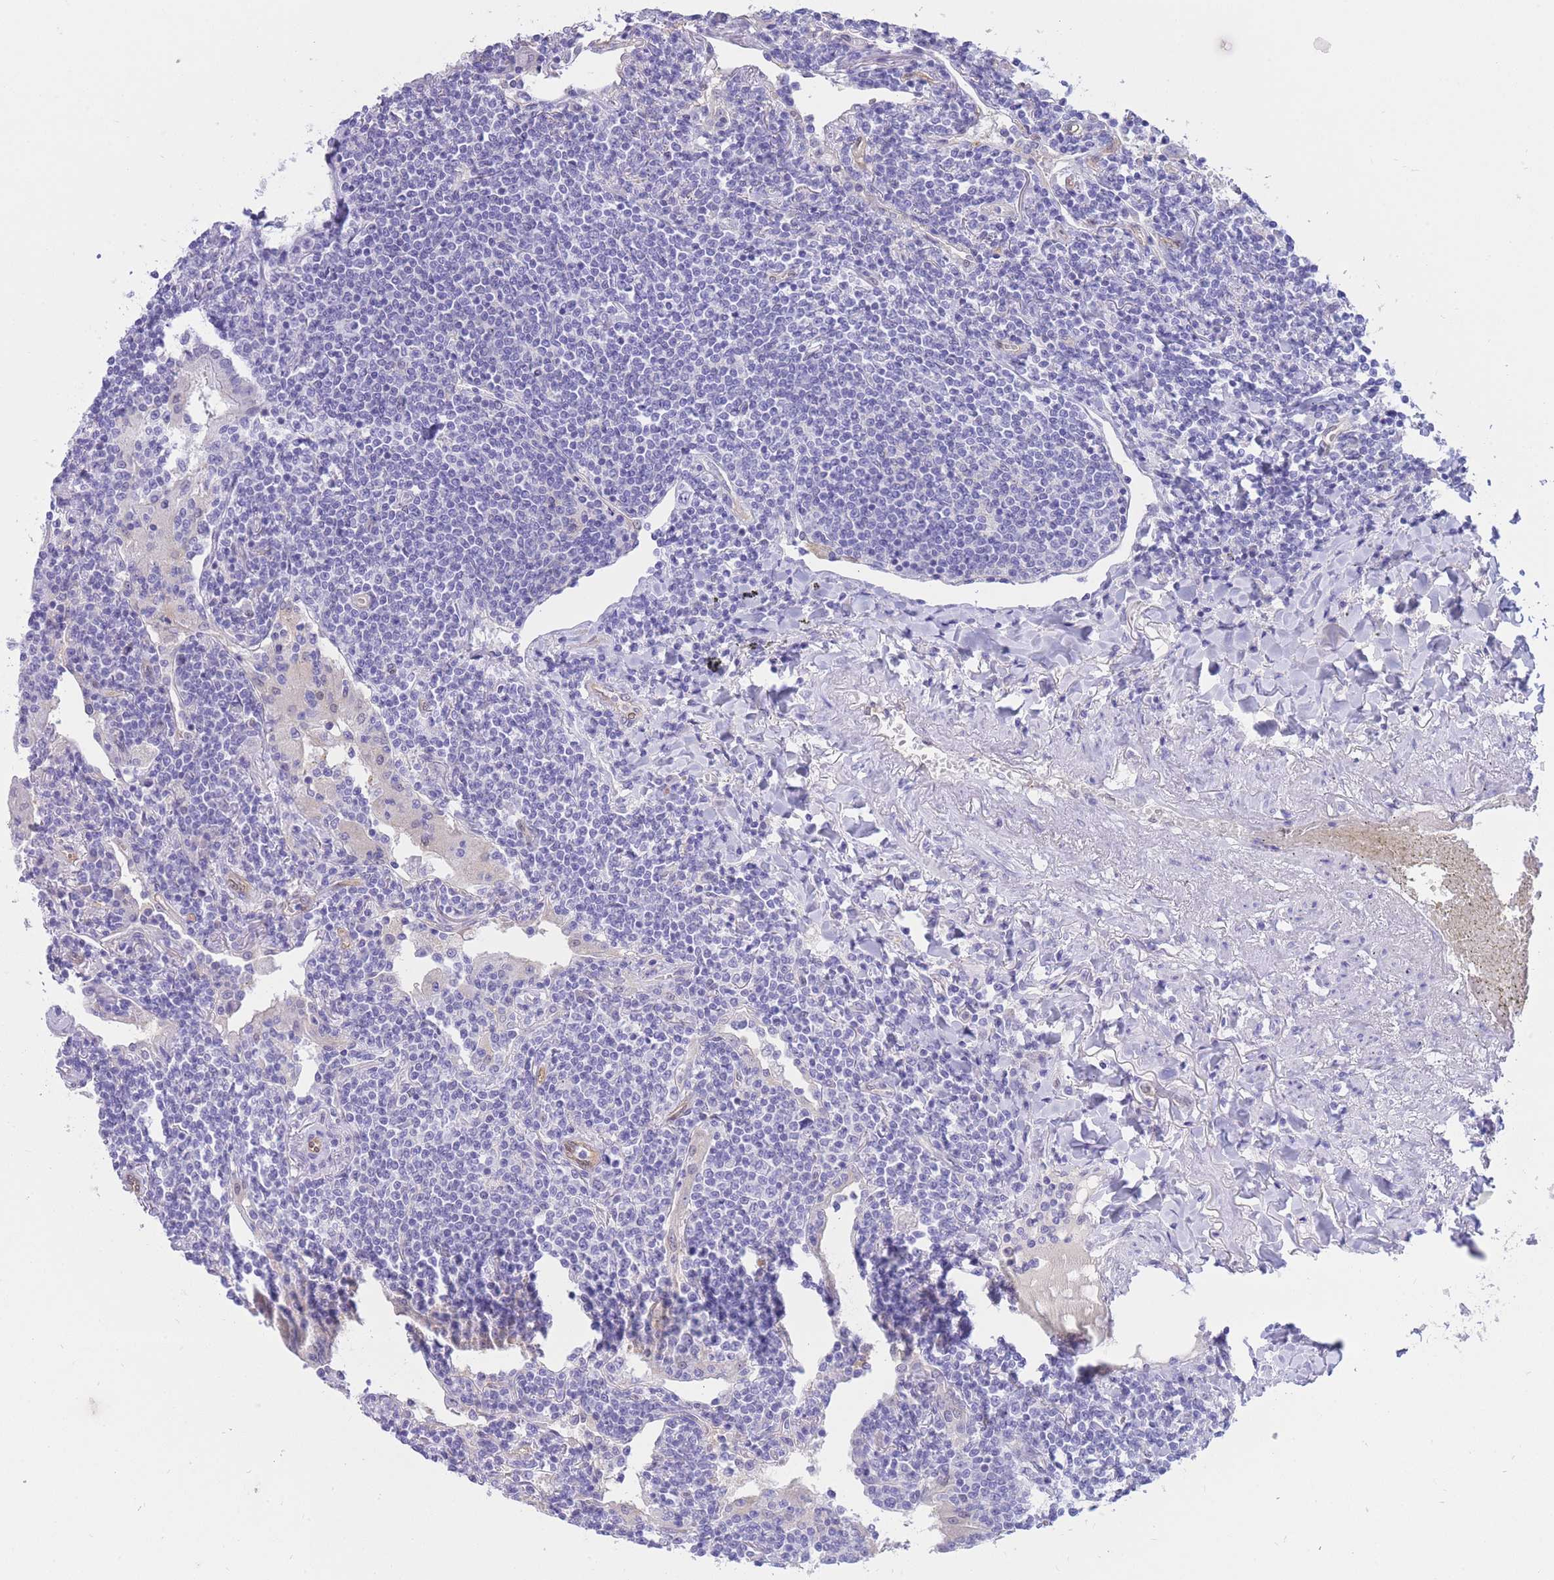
{"staining": {"intensity": "negative", "quantity": "none", "location": "none"}, "tissue": "lymphoma", "cell_type": "Tumor cells", "image_type": "cancer", "snomed": [{"axis": "morphology", "description": "Malignant lymphoma, non-Hodgkin's type, Low grade"}, {"axis": "topography", "description": "Lung"}], "caption": "Lymphoma stained for a protein using immunohistochemistry (IHC) exhibits no expression tumor cells.", "gene": "SULT1A1", "patient": {"sex": "female", "age": 71}}